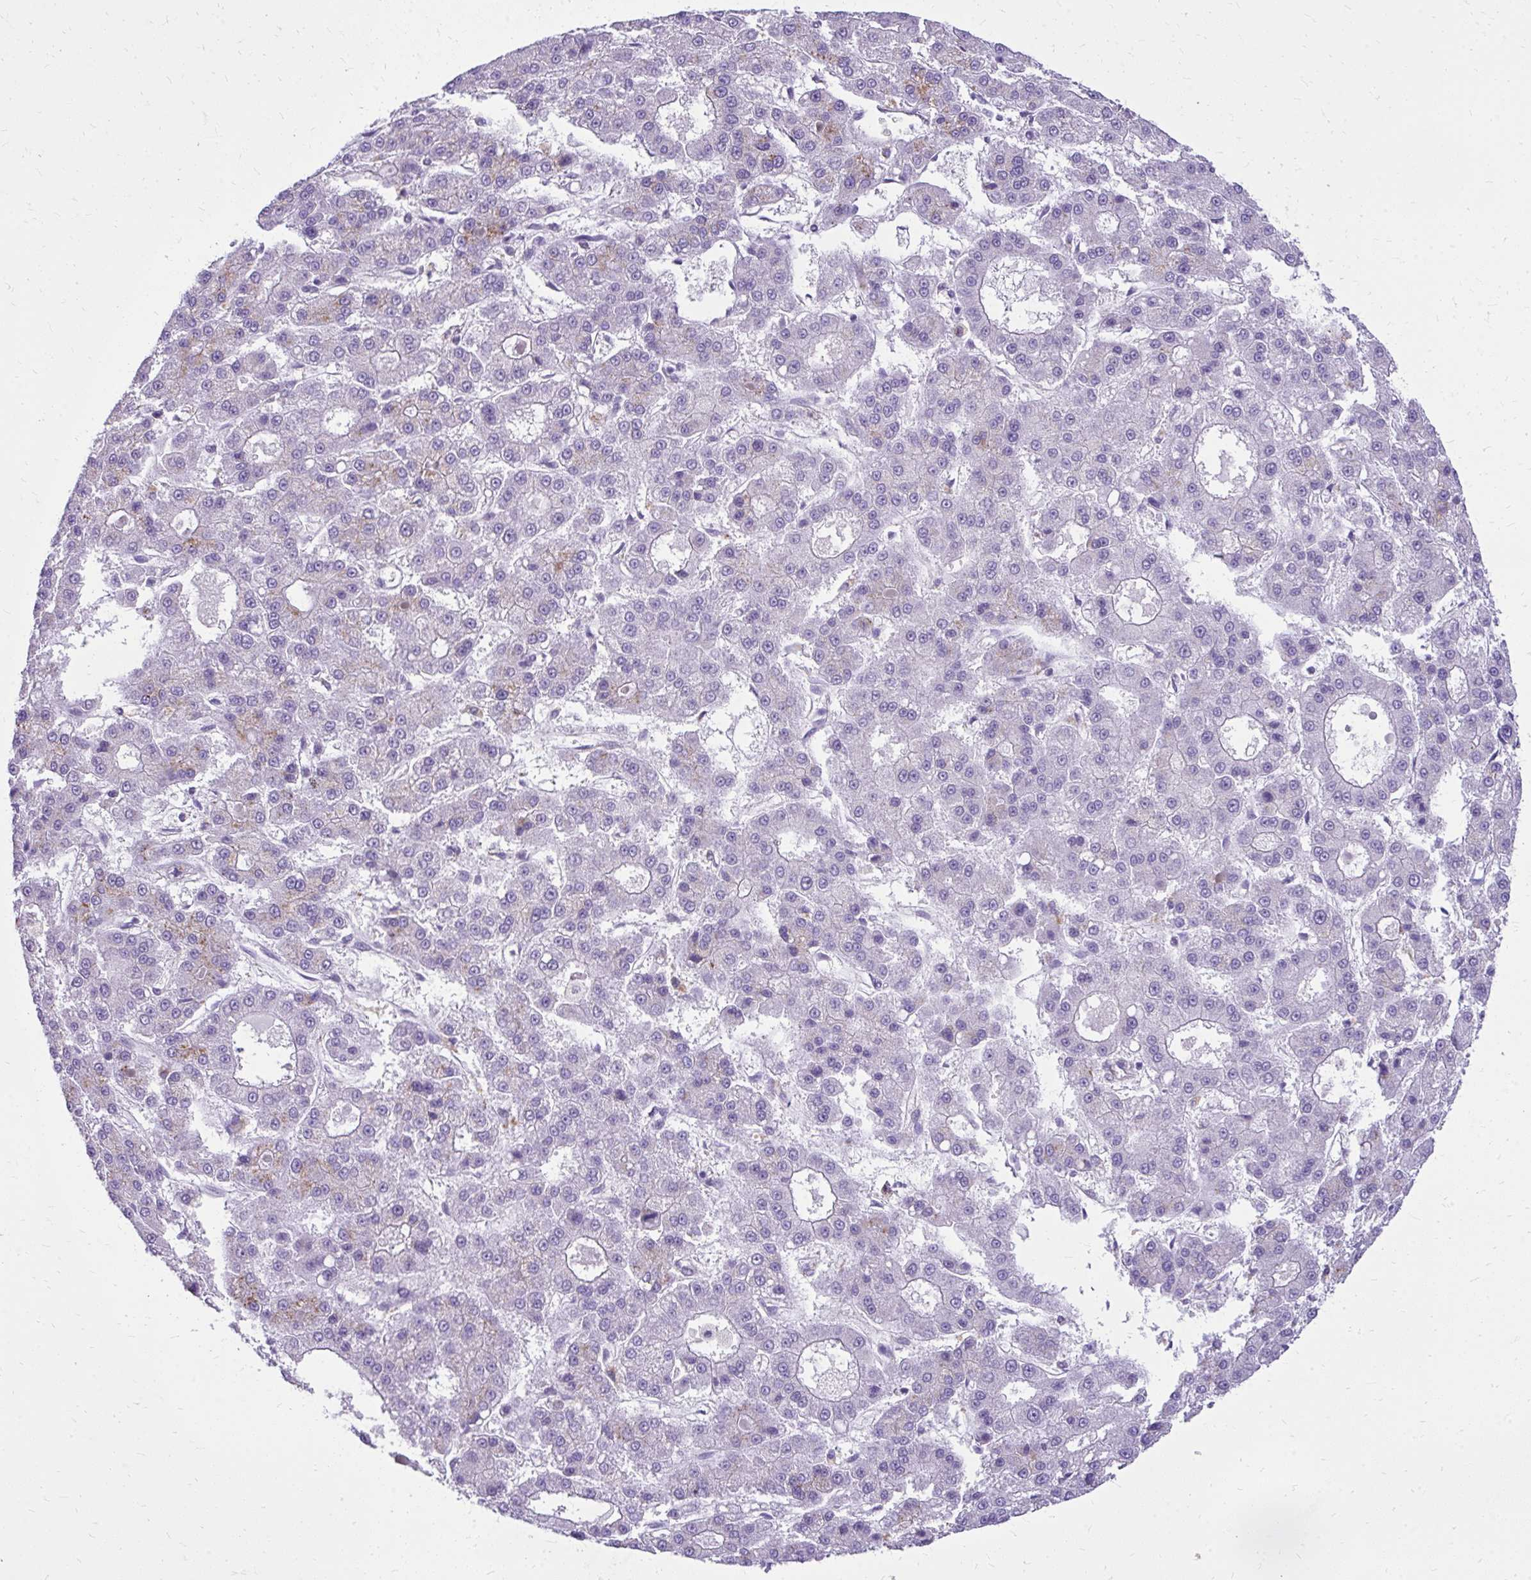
{"staining": {"intensity": "negative", "quantity": "none", "location": "none"}, "tissue": "liver cancer", "cell_type": "Tumor cells", "image_type": "cancer", "snomed": [{"axis": "morphology", "description": "Carcinoma, Hepatocellular, NOS"}, {"axis": "topography", "description": "Liver"}], "caption": "IHC micrograph of neoplastic tissue: human liver cancer stained with DAB displays no significant protein positivity in tumor cells.", "gene": "GPRIN3", "patient": {"sex": "male", "age": 70}}